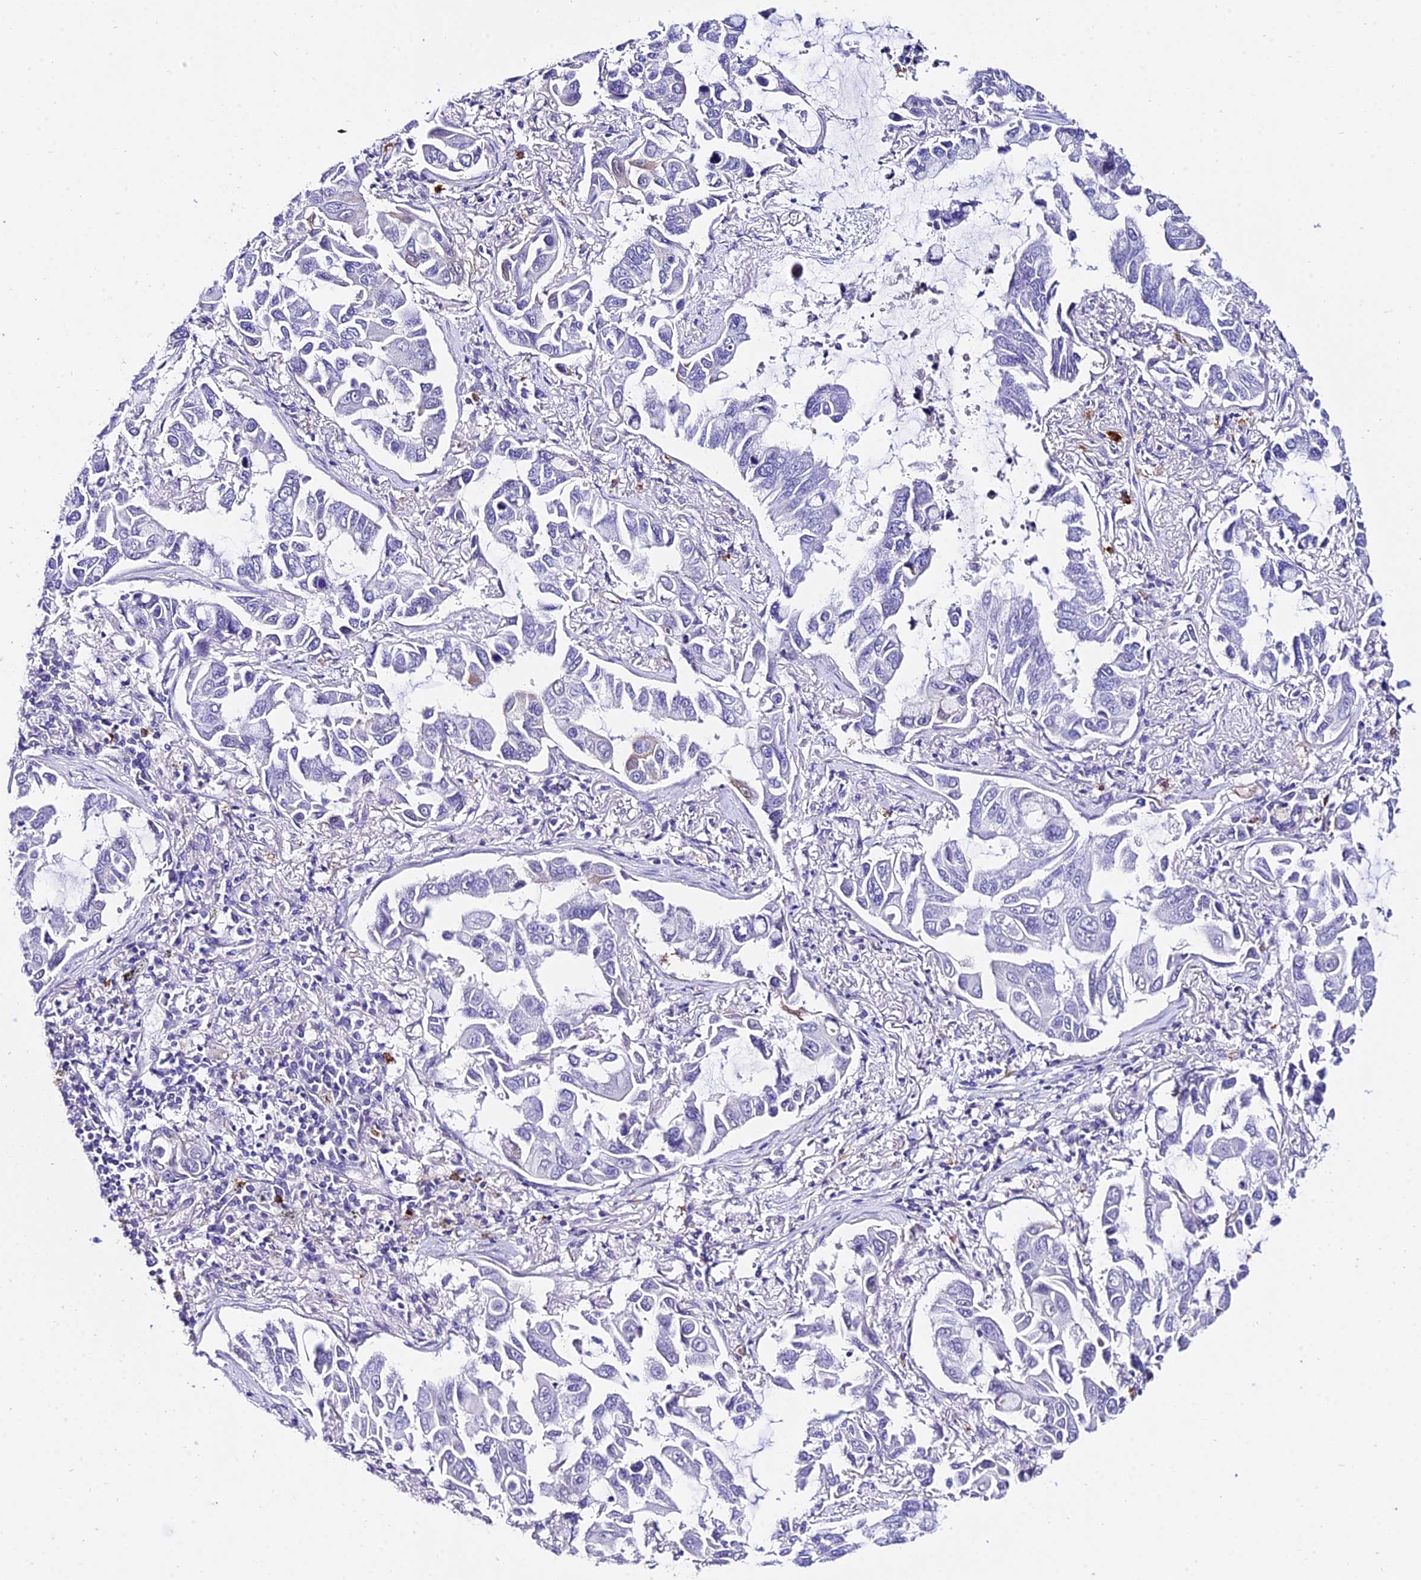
{"staining": {"intensity": "negative", "quantity": "none", "location": "none"}, "tissue": "lung cancer", "cell_type": "Tumor cells", "image_type": "cancer", "snomed": [{"axis": "morphology", "description": "Adenocarcinoma, NOS"}, {"axis": "topography", "description": "Lung"}], "caption": "The image exhibits no staining of tumor cells in lung cancer. Nuclei are stained in blue.", "gene": "POLR2I", "patient": {"sex": "male", "age": 64}}